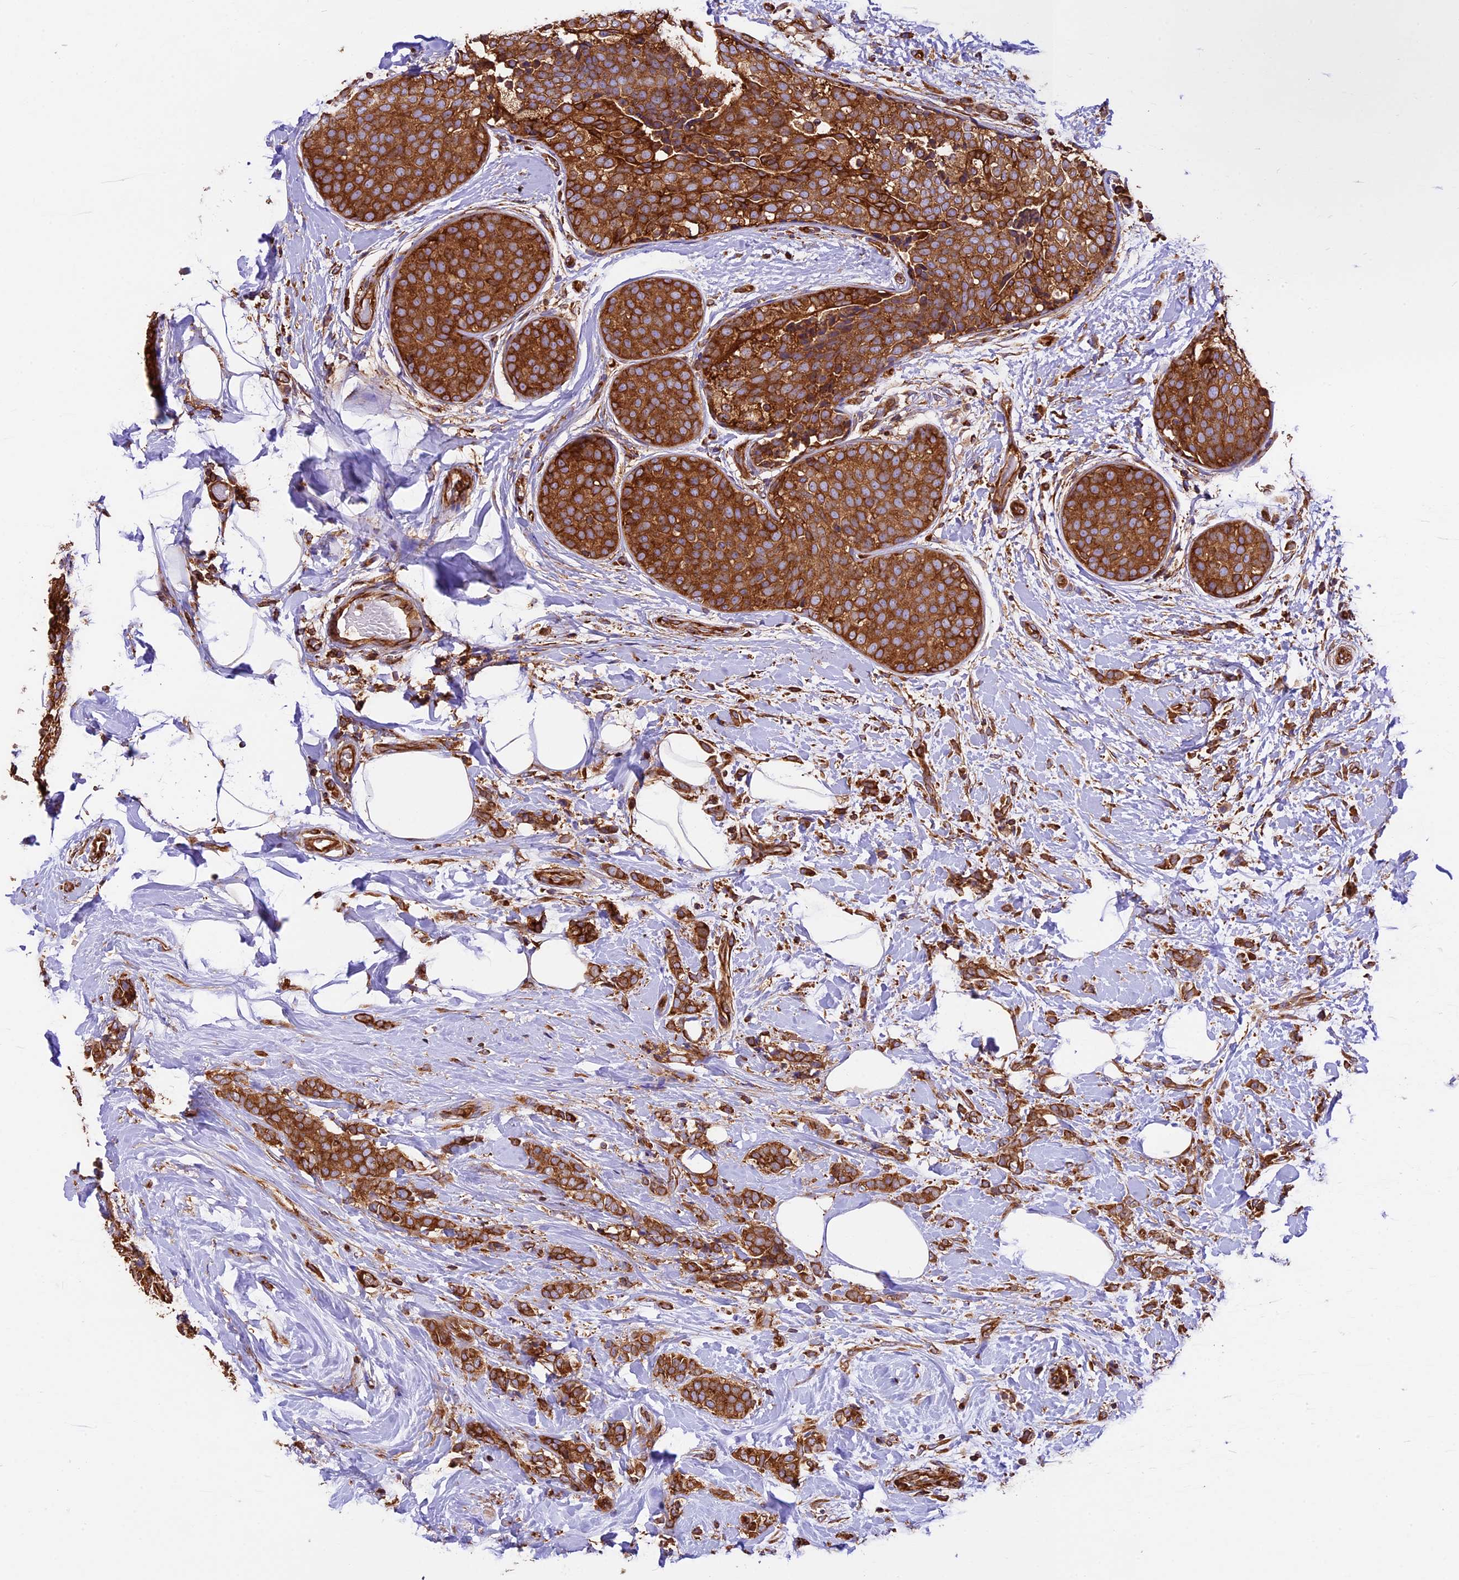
{"staining": {"intensity": "strong", "quantity": ">75%", "location": "cytoplasmic/membranous"}, "tissue": "breast cancer", "cell_type": "Tumor cells", "image_type": "cancer", "snomed": [{"axis": "morphology", "description": "Lobular carcinoma, in situ"}, {"axis": "morphology", "description": "Lobular carcinoma"}, {"axis": "topography", "description": "Breast"}], "caption": "Breast cancer was stained to show a protein in brown. There is high levels of strong cytoplasmic/membranous staining in approximately >75% of tumor cells.", "gene": "KARS1", "patient": {"sex": "female", "age": 41}}